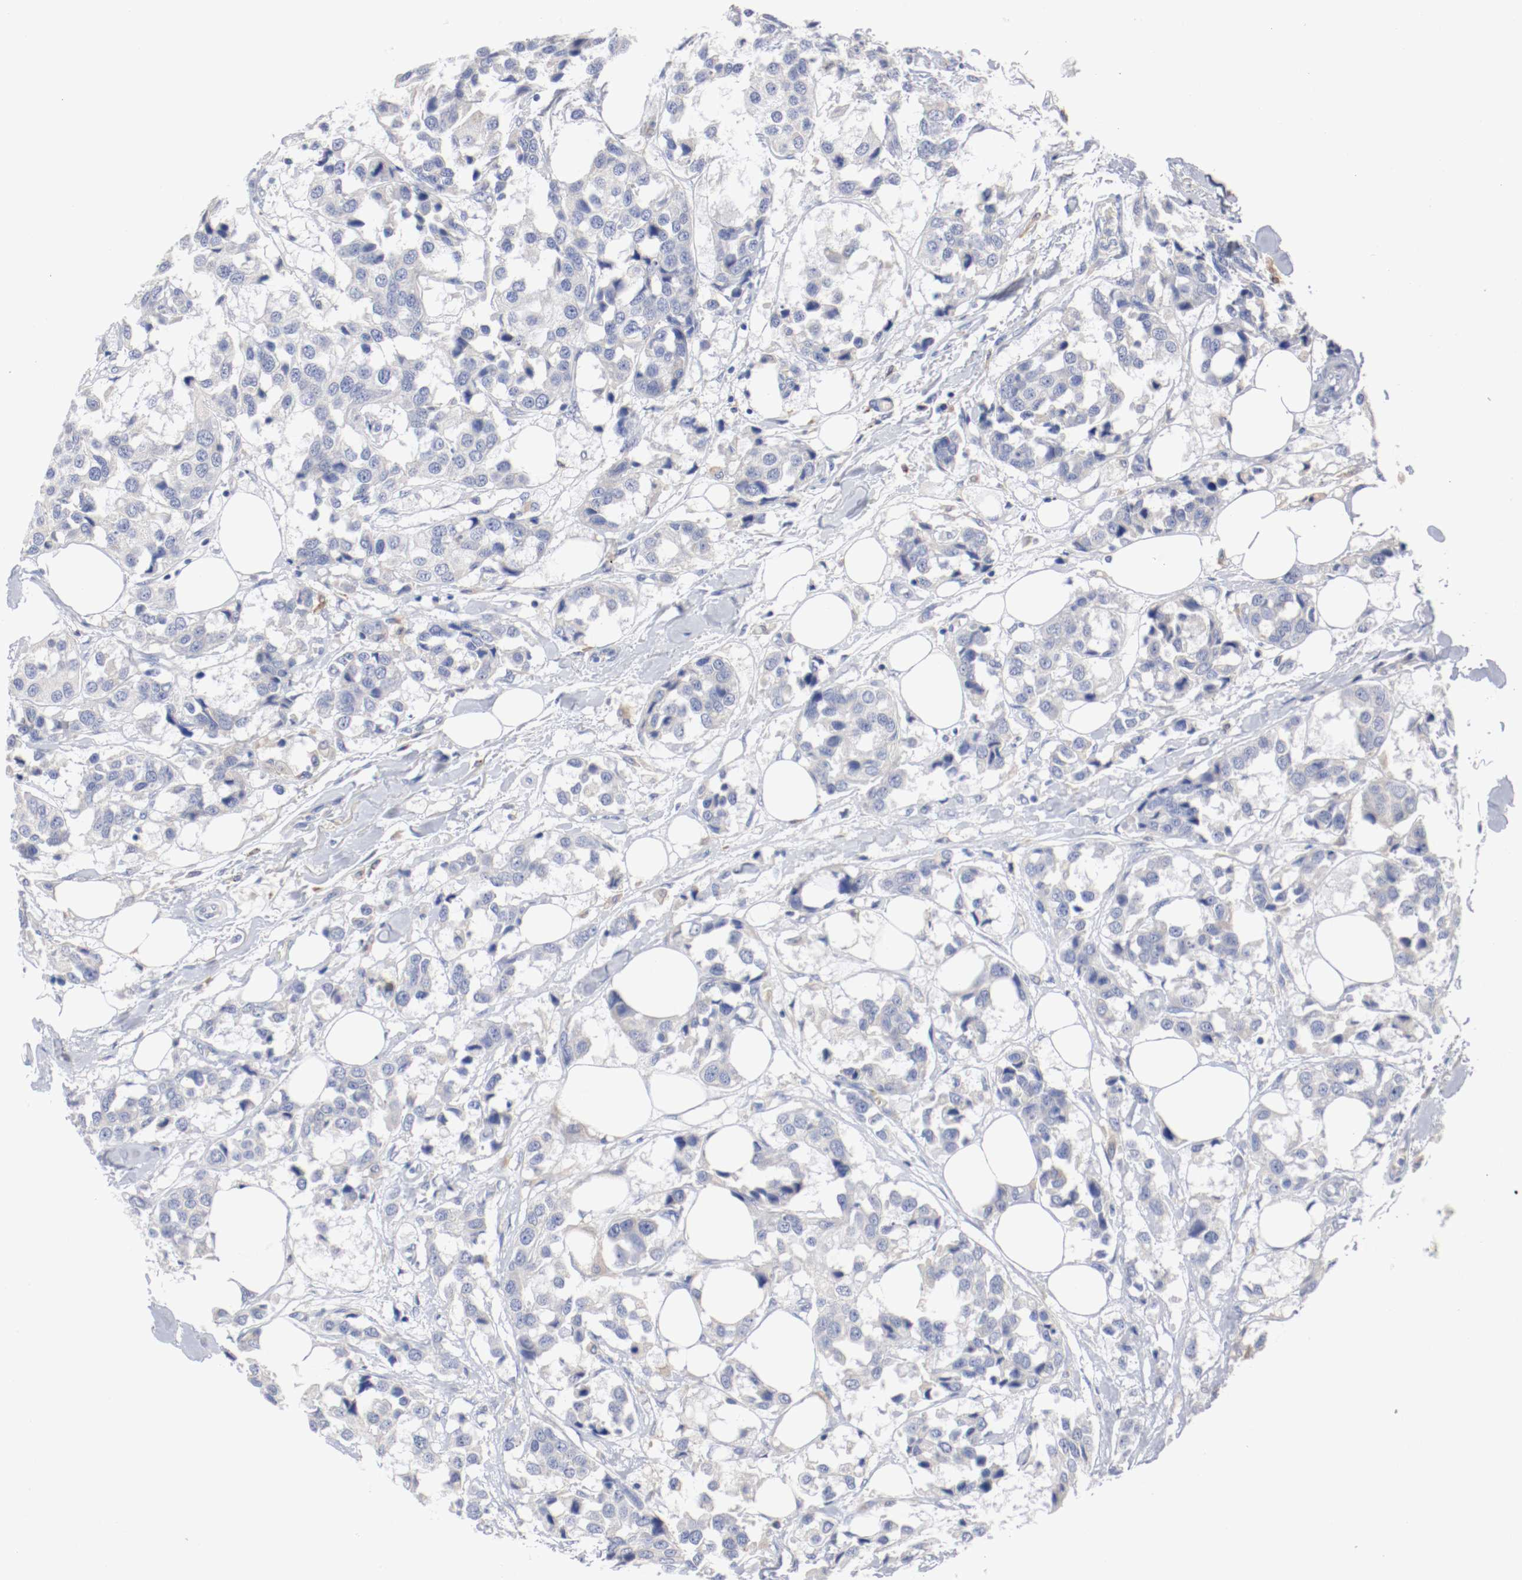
{"staining": {"intensity": "weak", "quantity": "<25%", "location": "cytoplasmic/membranous"}, "tissue": "breast cancer", "cell_type": "Tumor cells", "image_type": "cancer", "snomed": [{"axis": "morphology", "description": "Duct carcinoma"}, {"axis": "topography", "description": "Breast"}], "caption": "Immunohistochemical staining of human breast infiltrating ductal carcinoma displays no significant positivity in tumor cells.", "gene": "FGFBP1", "patient": {"sex": "female", "age": 80}}